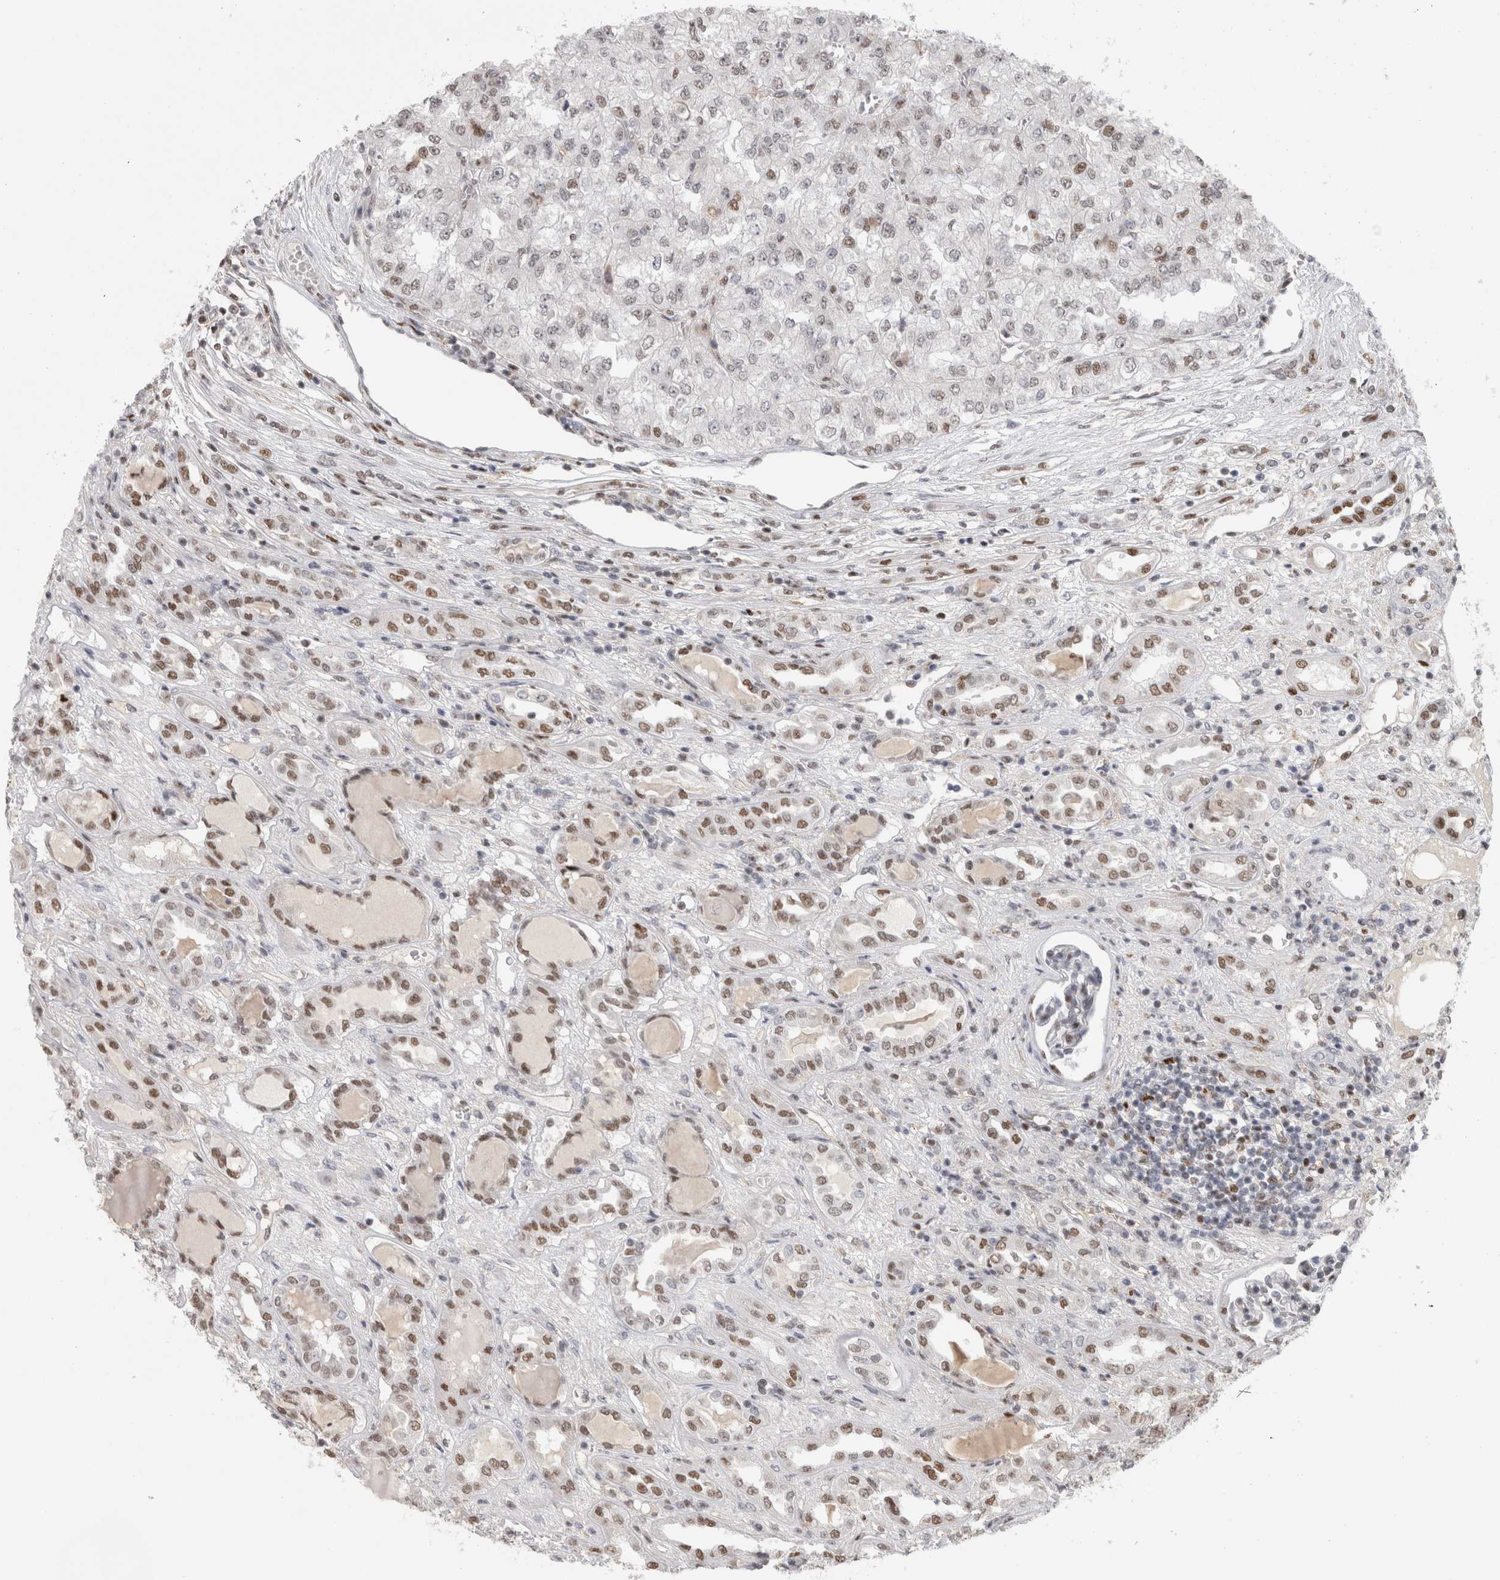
{"staining": {"intensity": "weak", "quantity": "<25%", "location": "nuclear"}, "tissue": "renal cancer", "cell_type": "Tumor cells", "image_type": "cancer", "snomed": [{"axis": "morphology", "description": "Adenocarcinoma, NOS"}, {"axis": "topography", "description": "Kidney"}], "caption": "Tumor cells are negative for protein expression in human renal cancer (adenocarcinoma). (DAB (3,3'-diaminobenzidine) IHC, high magnification).", "gene": "SRARP", "patient": {"sex": "female", "age": 54}}